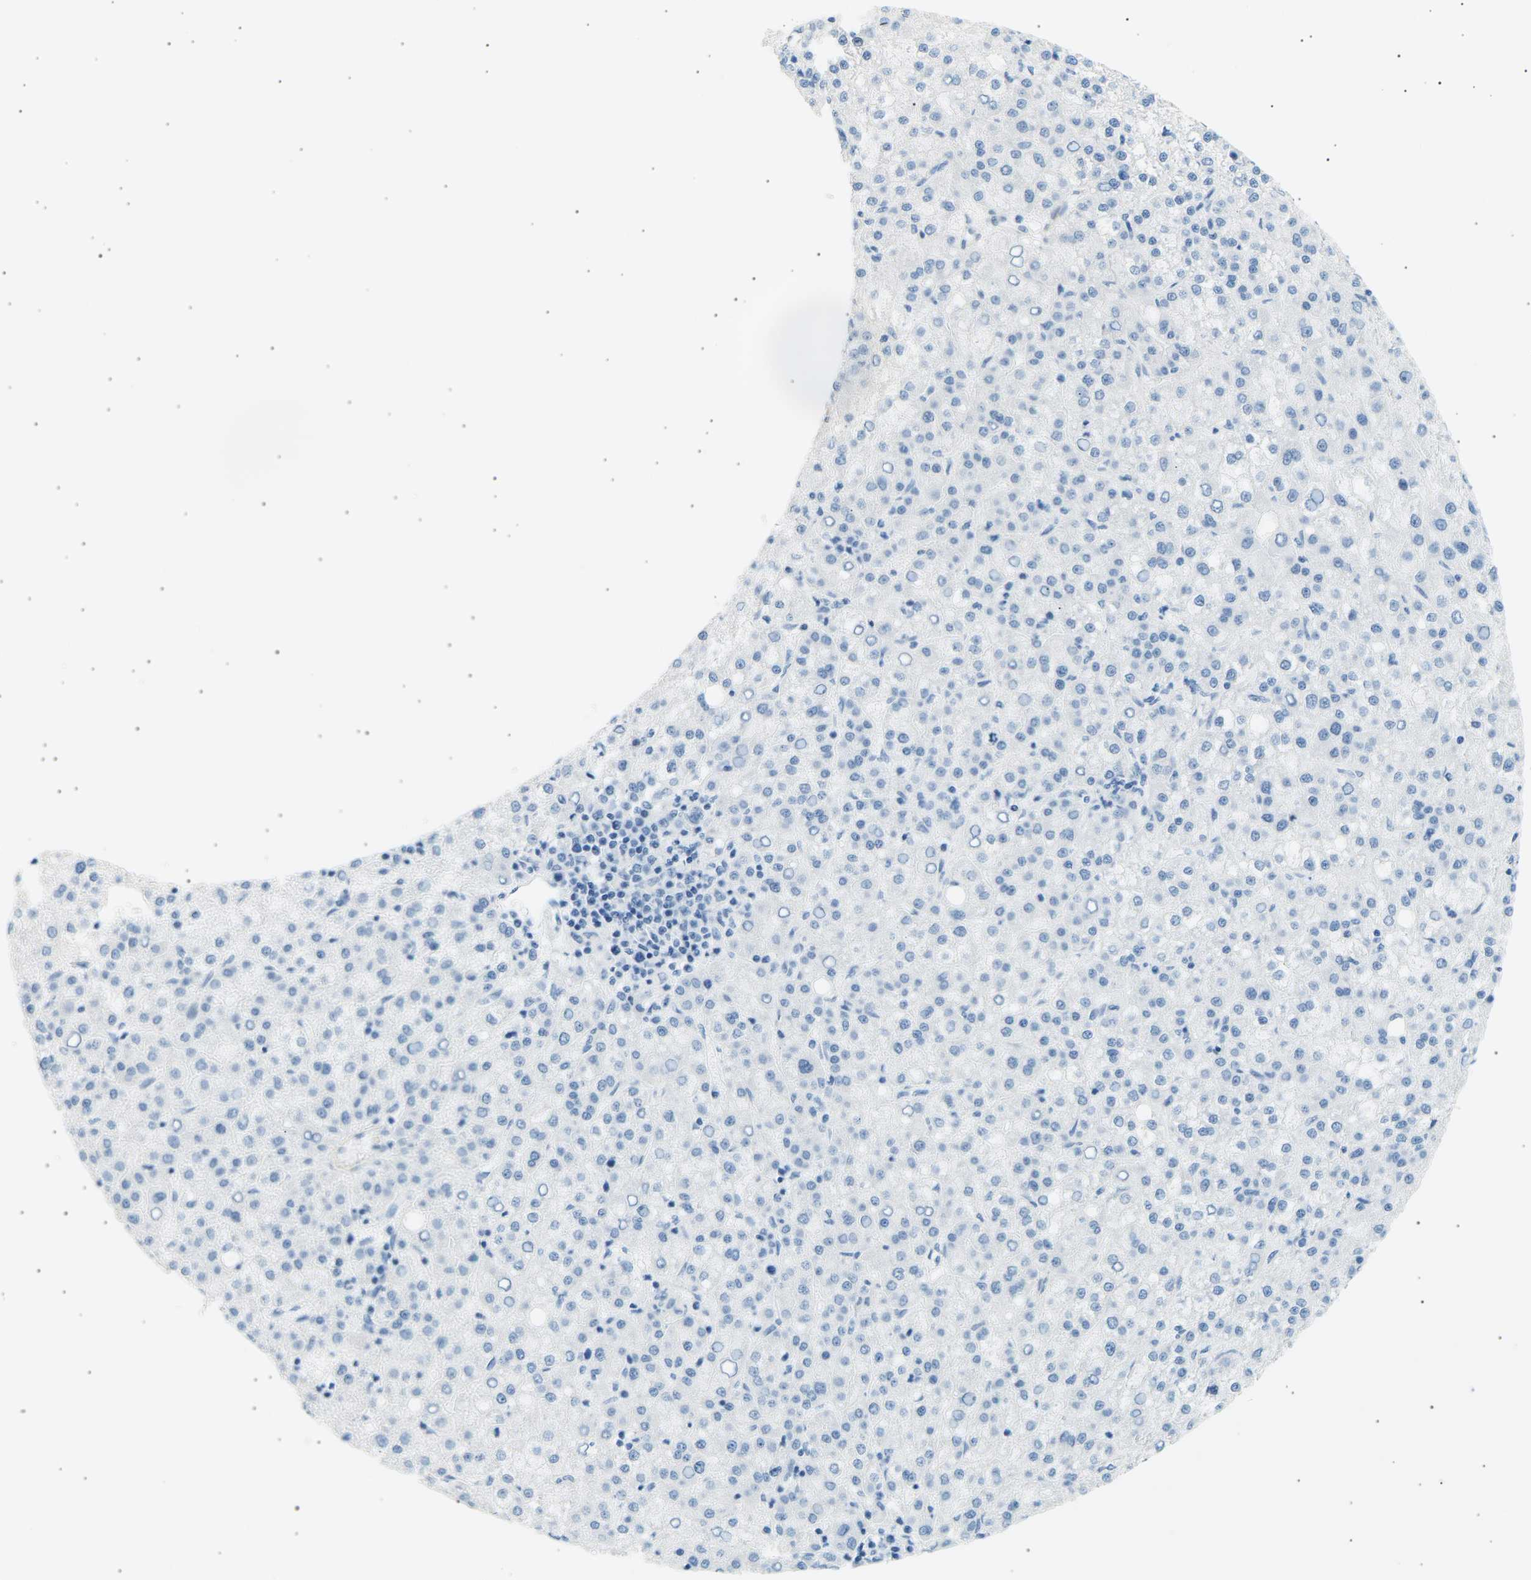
{"staining": {"intensity": "negative", "quantity": "none", "location": "none"}, "tissue": "liver cancer", "cell_type": "Tumor cells", "image_type": "cancer", "snomed": [{"axis": "morphology", "description": "Carcinoma, Hepatocellular, NOS"}, {"axis": "topography", "description": "Liver"}], "caption": "This is an immunohistochemistry (IHC) photomicrograph of liver cancer (hepatocellular carcinoma). There is no positivity in tumor cells.", "gene": "SEPTIN5", "patient": {"sex": "female", "age": 58}}